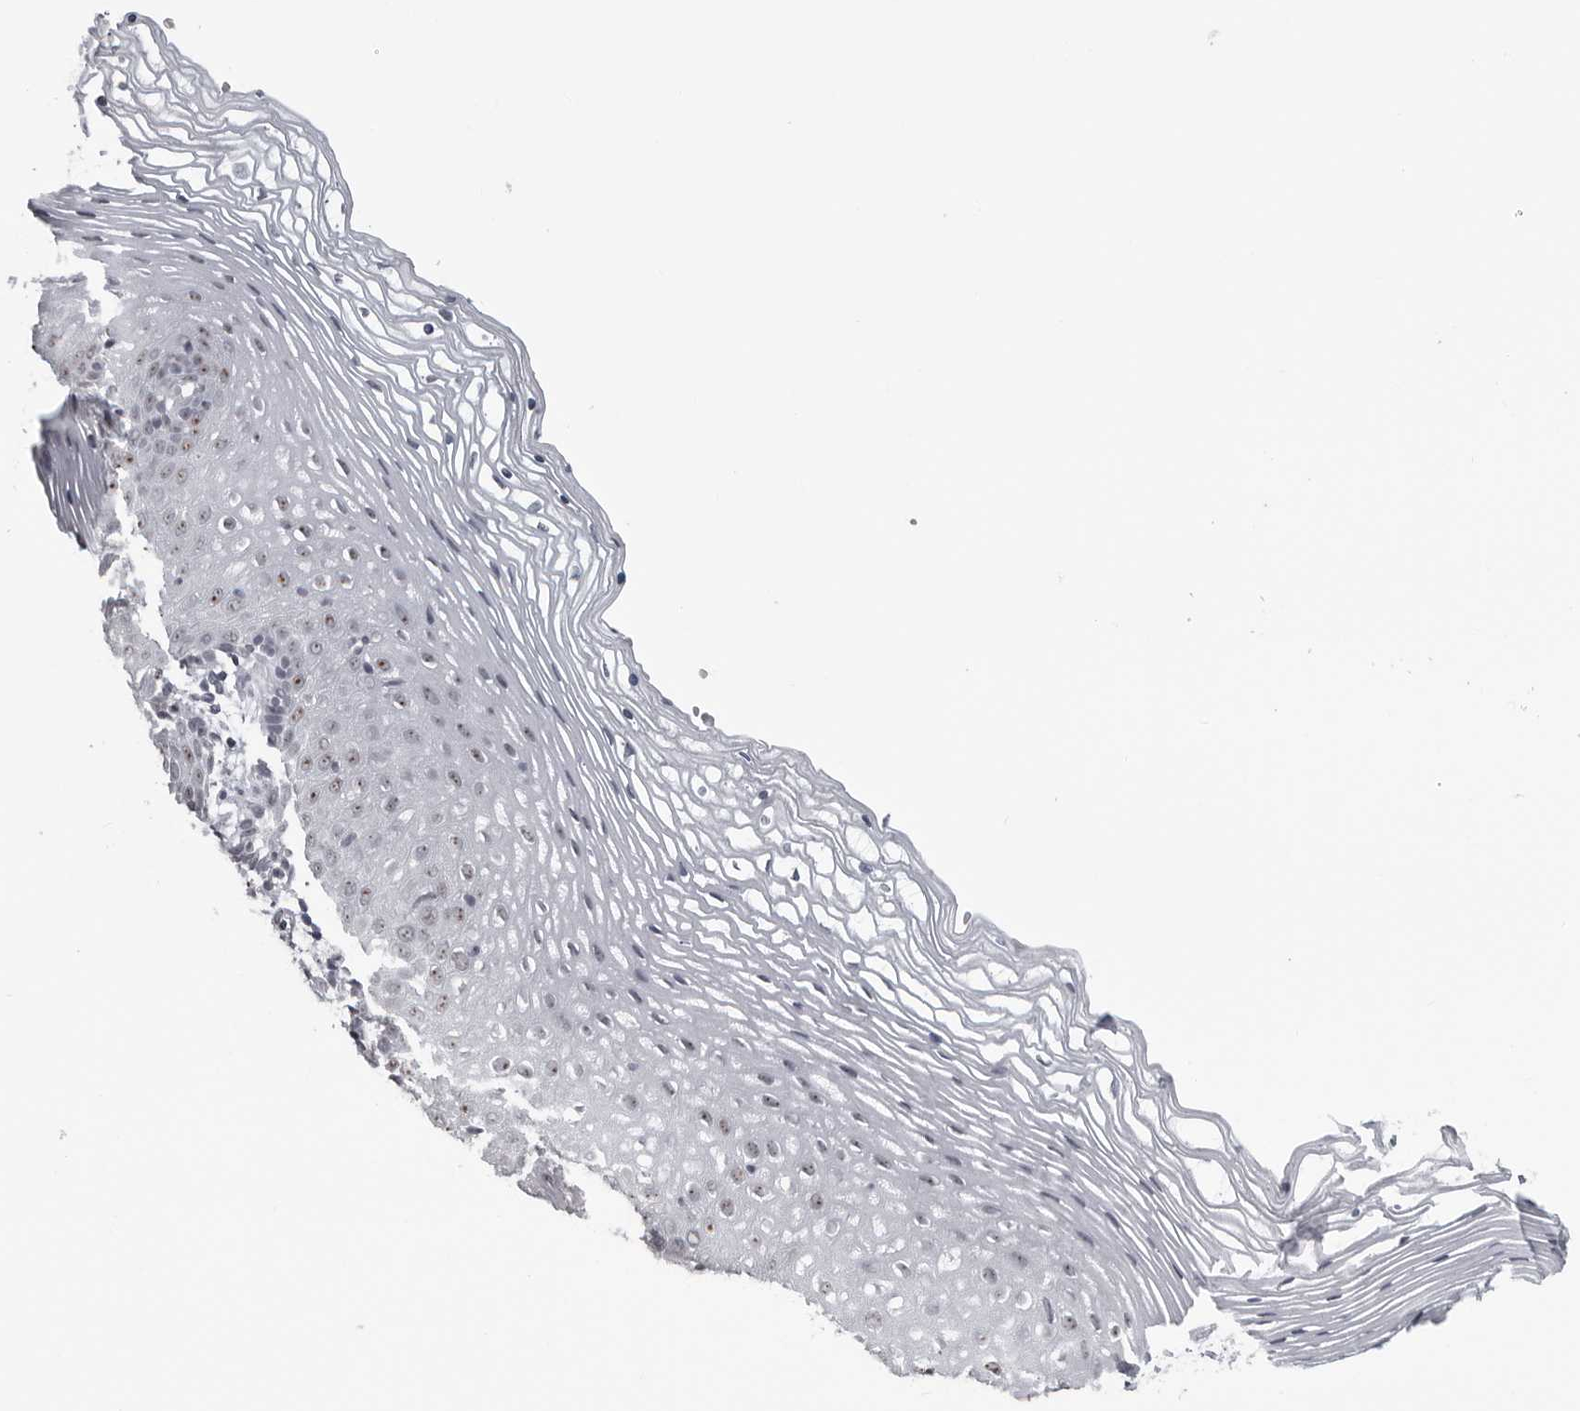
{"staining": {"intensity": "weak", "quantity": "25%-75%", "location": "nuclear"}, "tissue": "vagina", "cell_type": "Squamous epithelial cells", "image_type": "normal", "snomed": [{"axis": "morphology", "description": "Normal tissue, NOS"}, {"axis": "topography", "description": "Vagina"}], "caption": "Protein staining by immunohistochemistry exhibits weak nuclear expression in about 25%-75% of squamous epithelial cells in benign vagina.", "gene": "DDX54", "patient": {"sex": "female", "age": 32}}